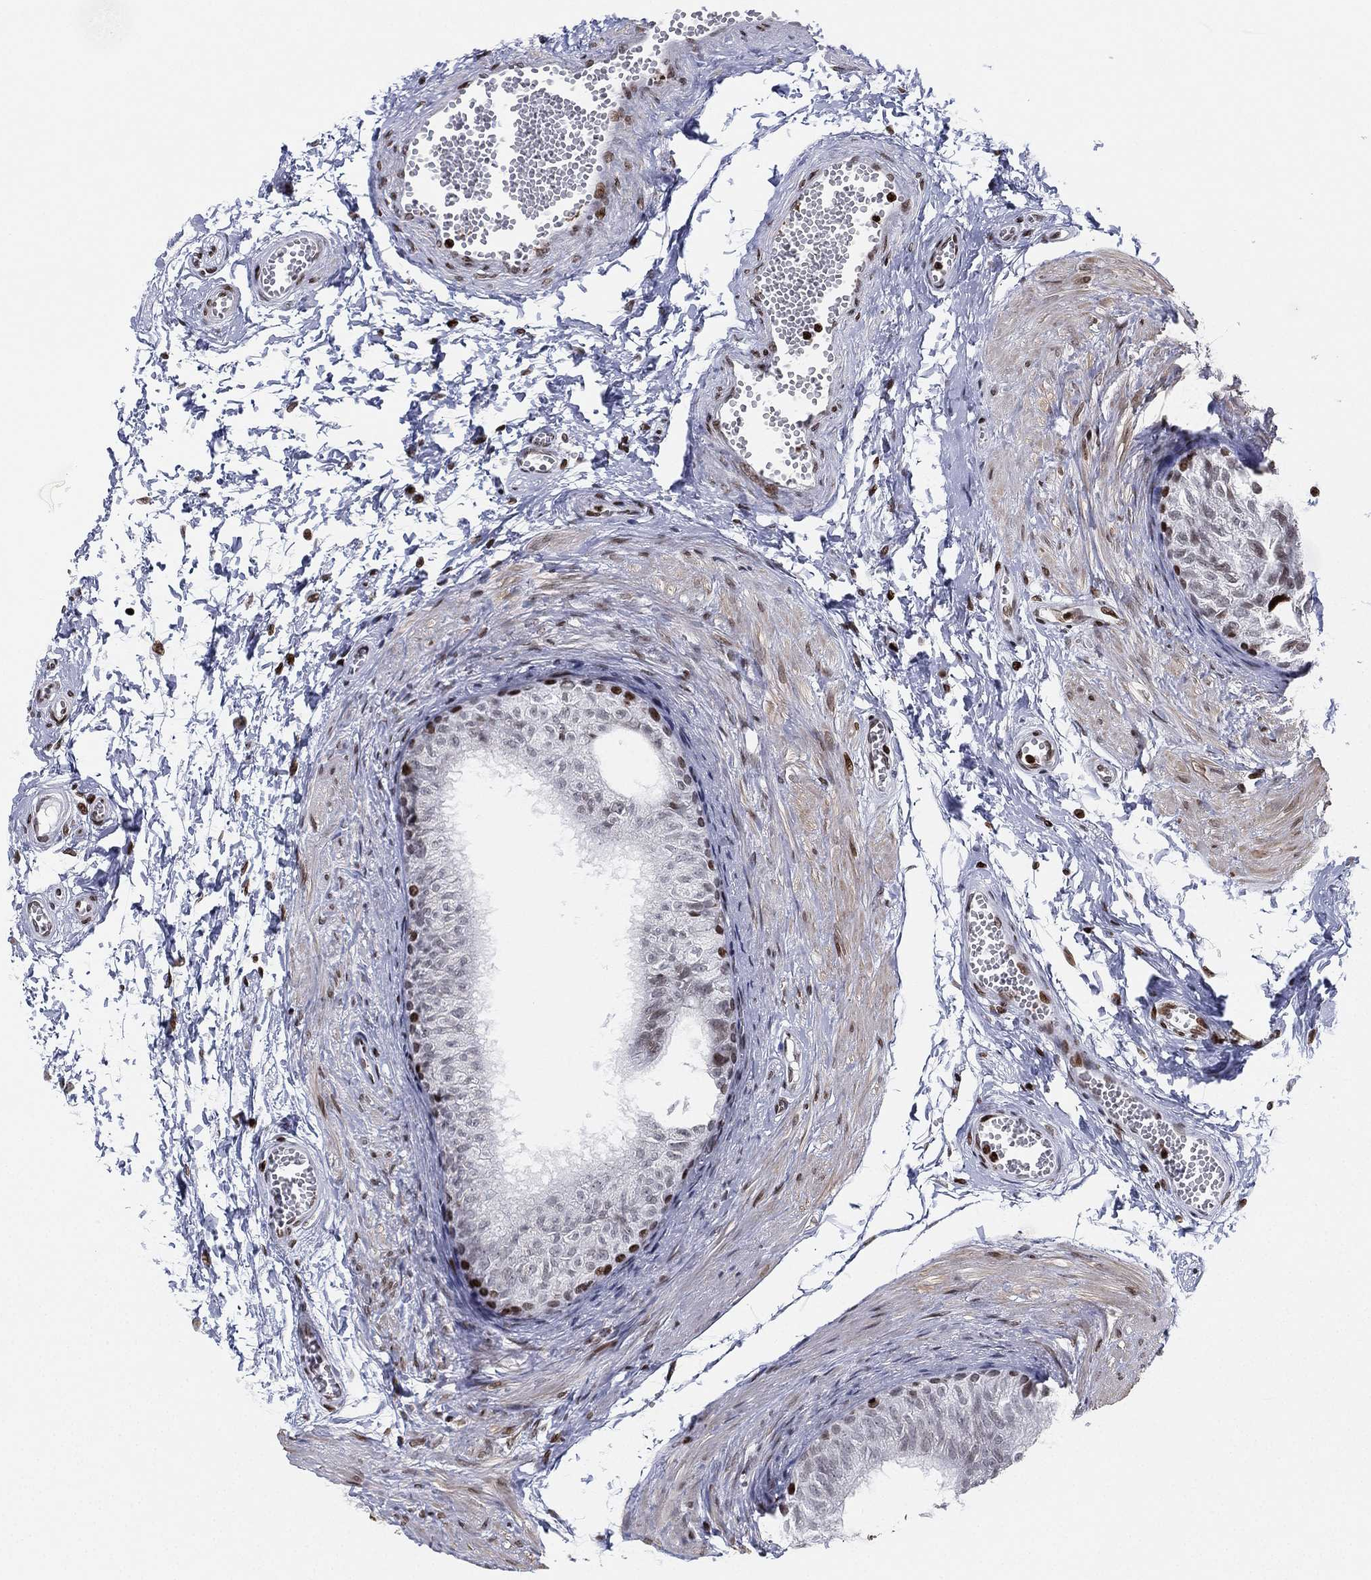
{"staining": {"intensity": "moderate", "quantity": "25%-75%", "location": "nuclear"}, "tissue": "epididymis", "cell_type": "Glandular cells", "image_type": "normal", "snomed": [{"axis": "morphology", "description": "Normal tissue, NOS"}, {"axis": "topography", "description": "Epididymis"}], "caption": "A photomicrograph of human epididymis stained for a protein exhibits moderate nuclear brown staining in glandular cells.", "gene": "MFSD14A", "patient": {"sex": "male", "age": 22}}